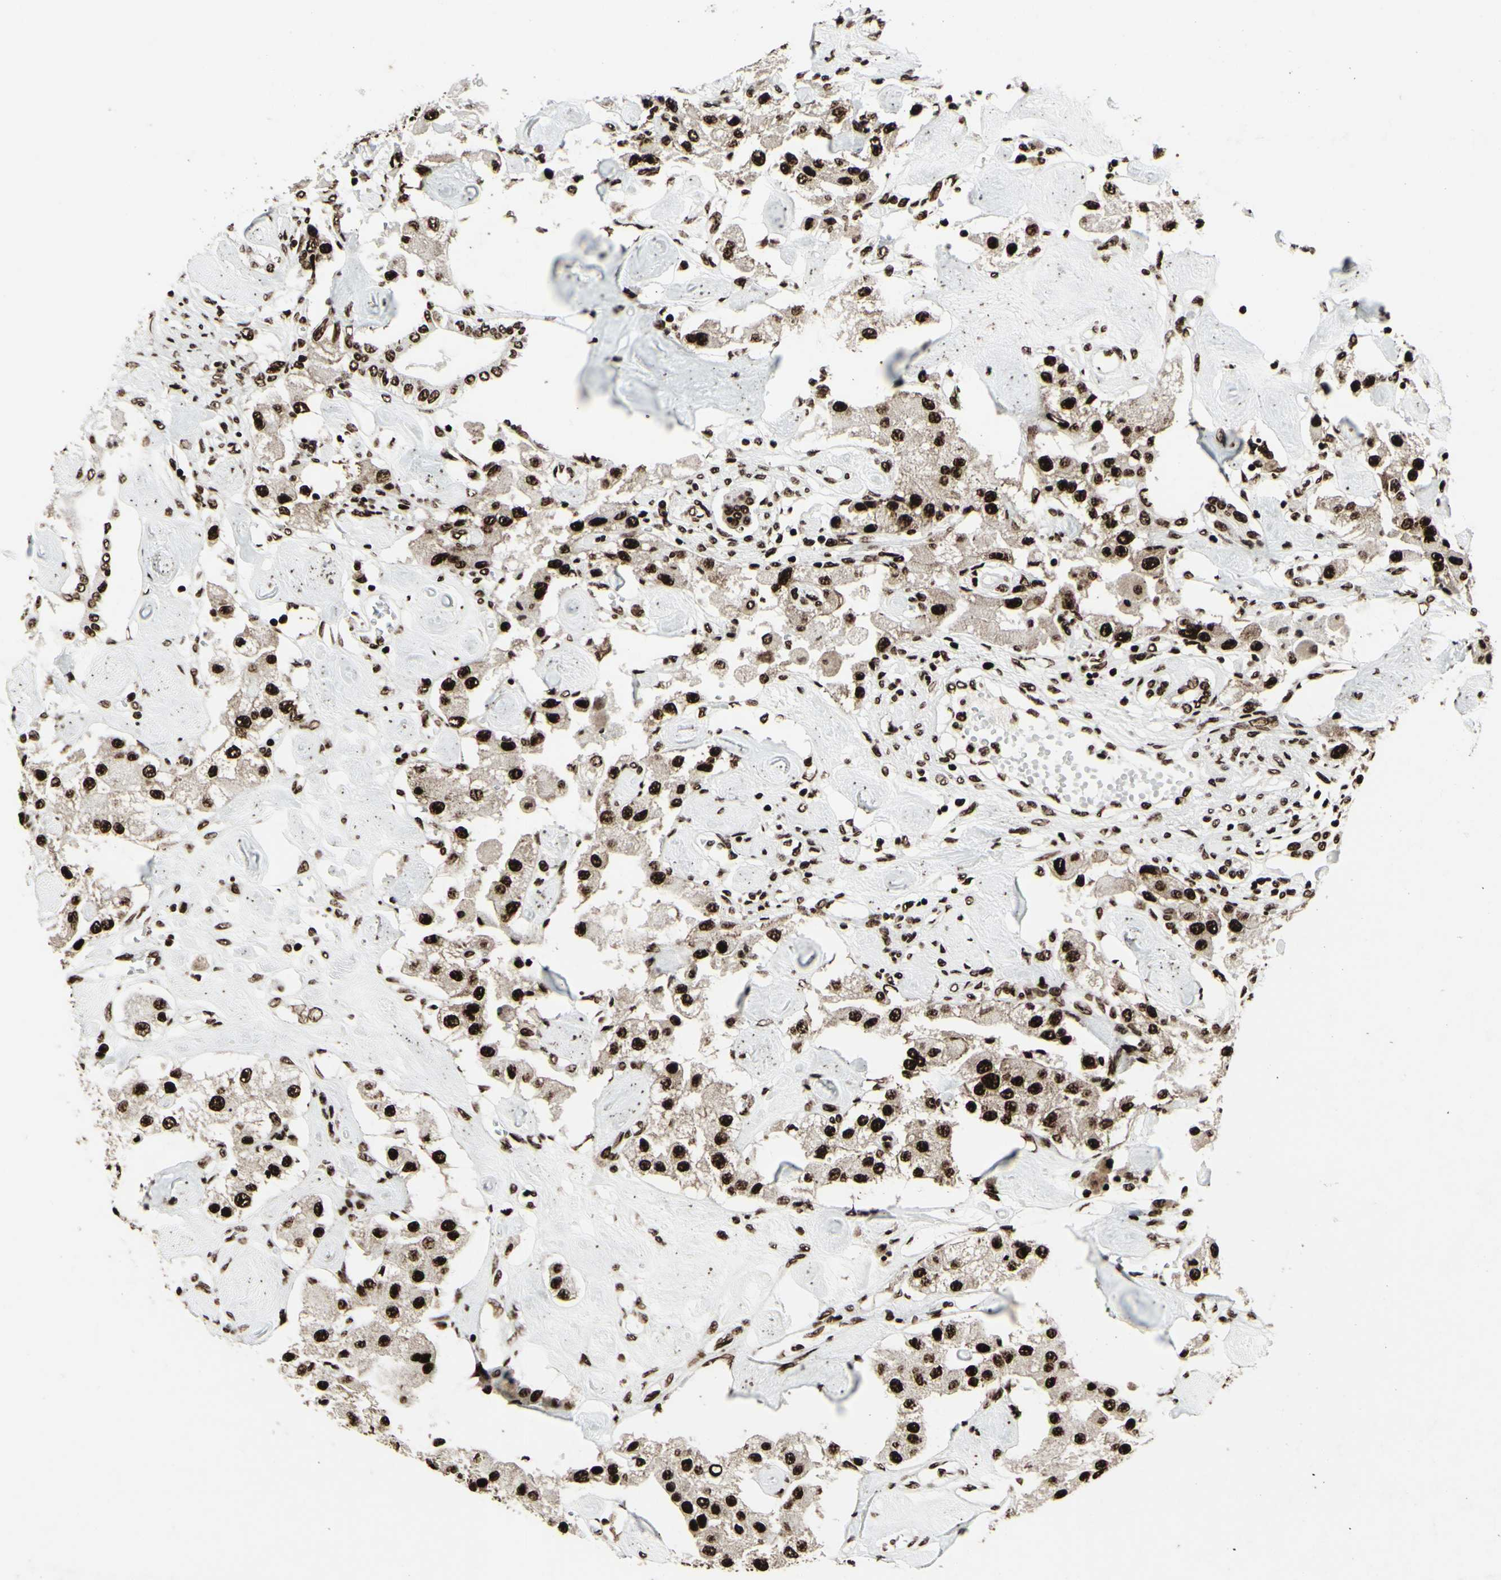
{"staining": {"intensity": "strong", "quantity": ">75%", "location": "nuclear"}, "tissue": "carcinoid", "cell_type": "Tumor cells", "image_type": "cancer", "snomed": [{"axis": "morphology", "description": "Carcinoid, malignant, NOS"}, {"axis": "topography", "description": "Pancreas"}], "caption": "Carcinoid (malignant) stained with DAB (3,3'-diaminobenzidine) immunohistochemistry (IHC) shows high levels of strong nuclear staining in about >75% of tumor cells.", "gene": "U2AF2", "patient": {"sex": "male", "age": 41}}